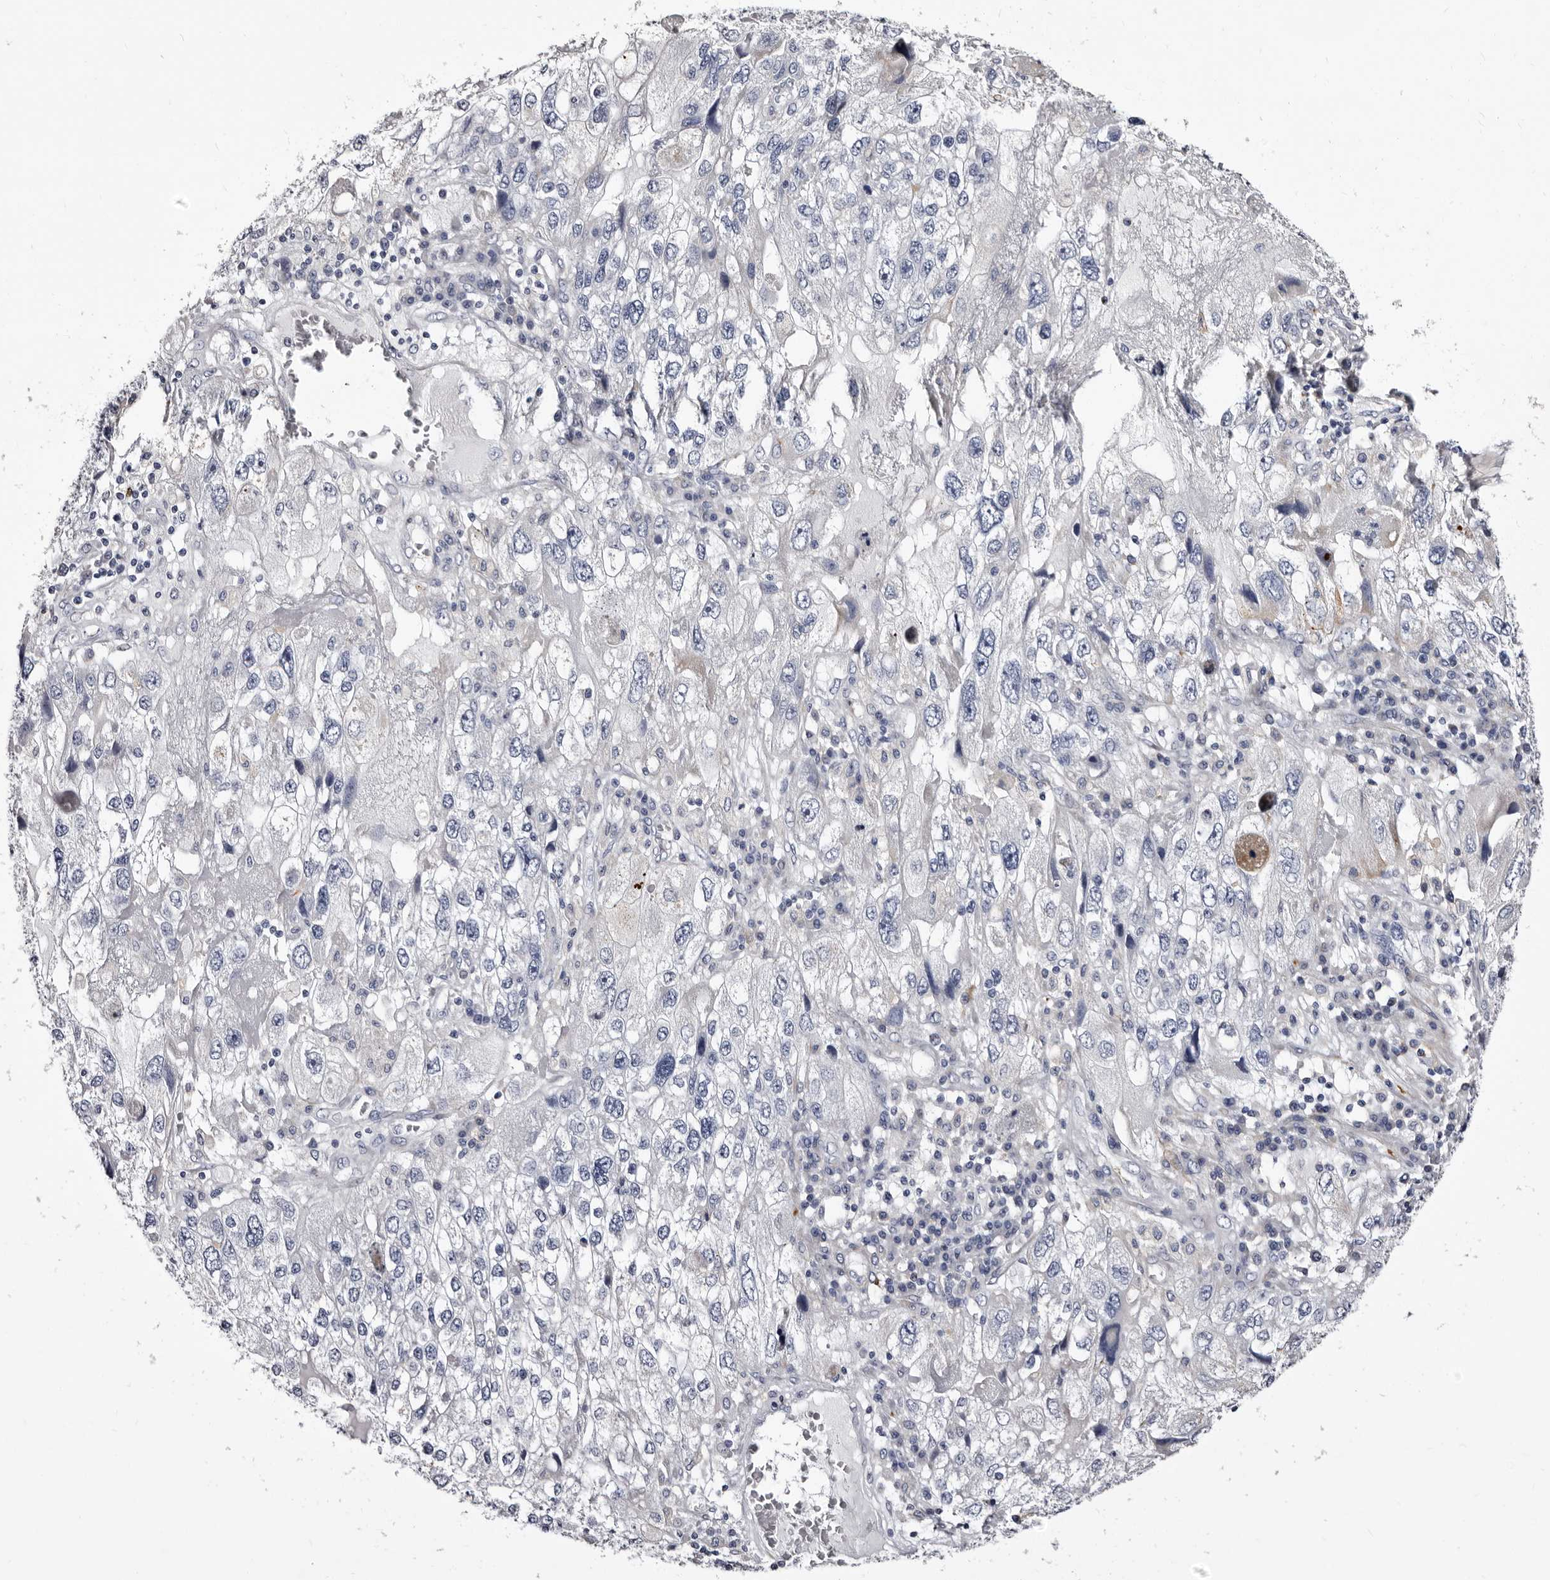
{"staining": {"intensity": "negative", "quantity": "none", "location": "none"}, "tissue": "endometrial cancer", "cell_type": "Tumor cells", "image_type": "cancer", "snomed": [{"axis": "morphology", "description": "Adenocarcinoma, NOS"}, {"axis": "topography", "description": "Endometrium"}], "caption": "This is an immunohistochemistry (IHC) image of human endometrial cancer (adenocarcinoma). There is no staining in tumor cells.", "gene": "AUNIP", "patient": {"sex": "female", "age": 49}}